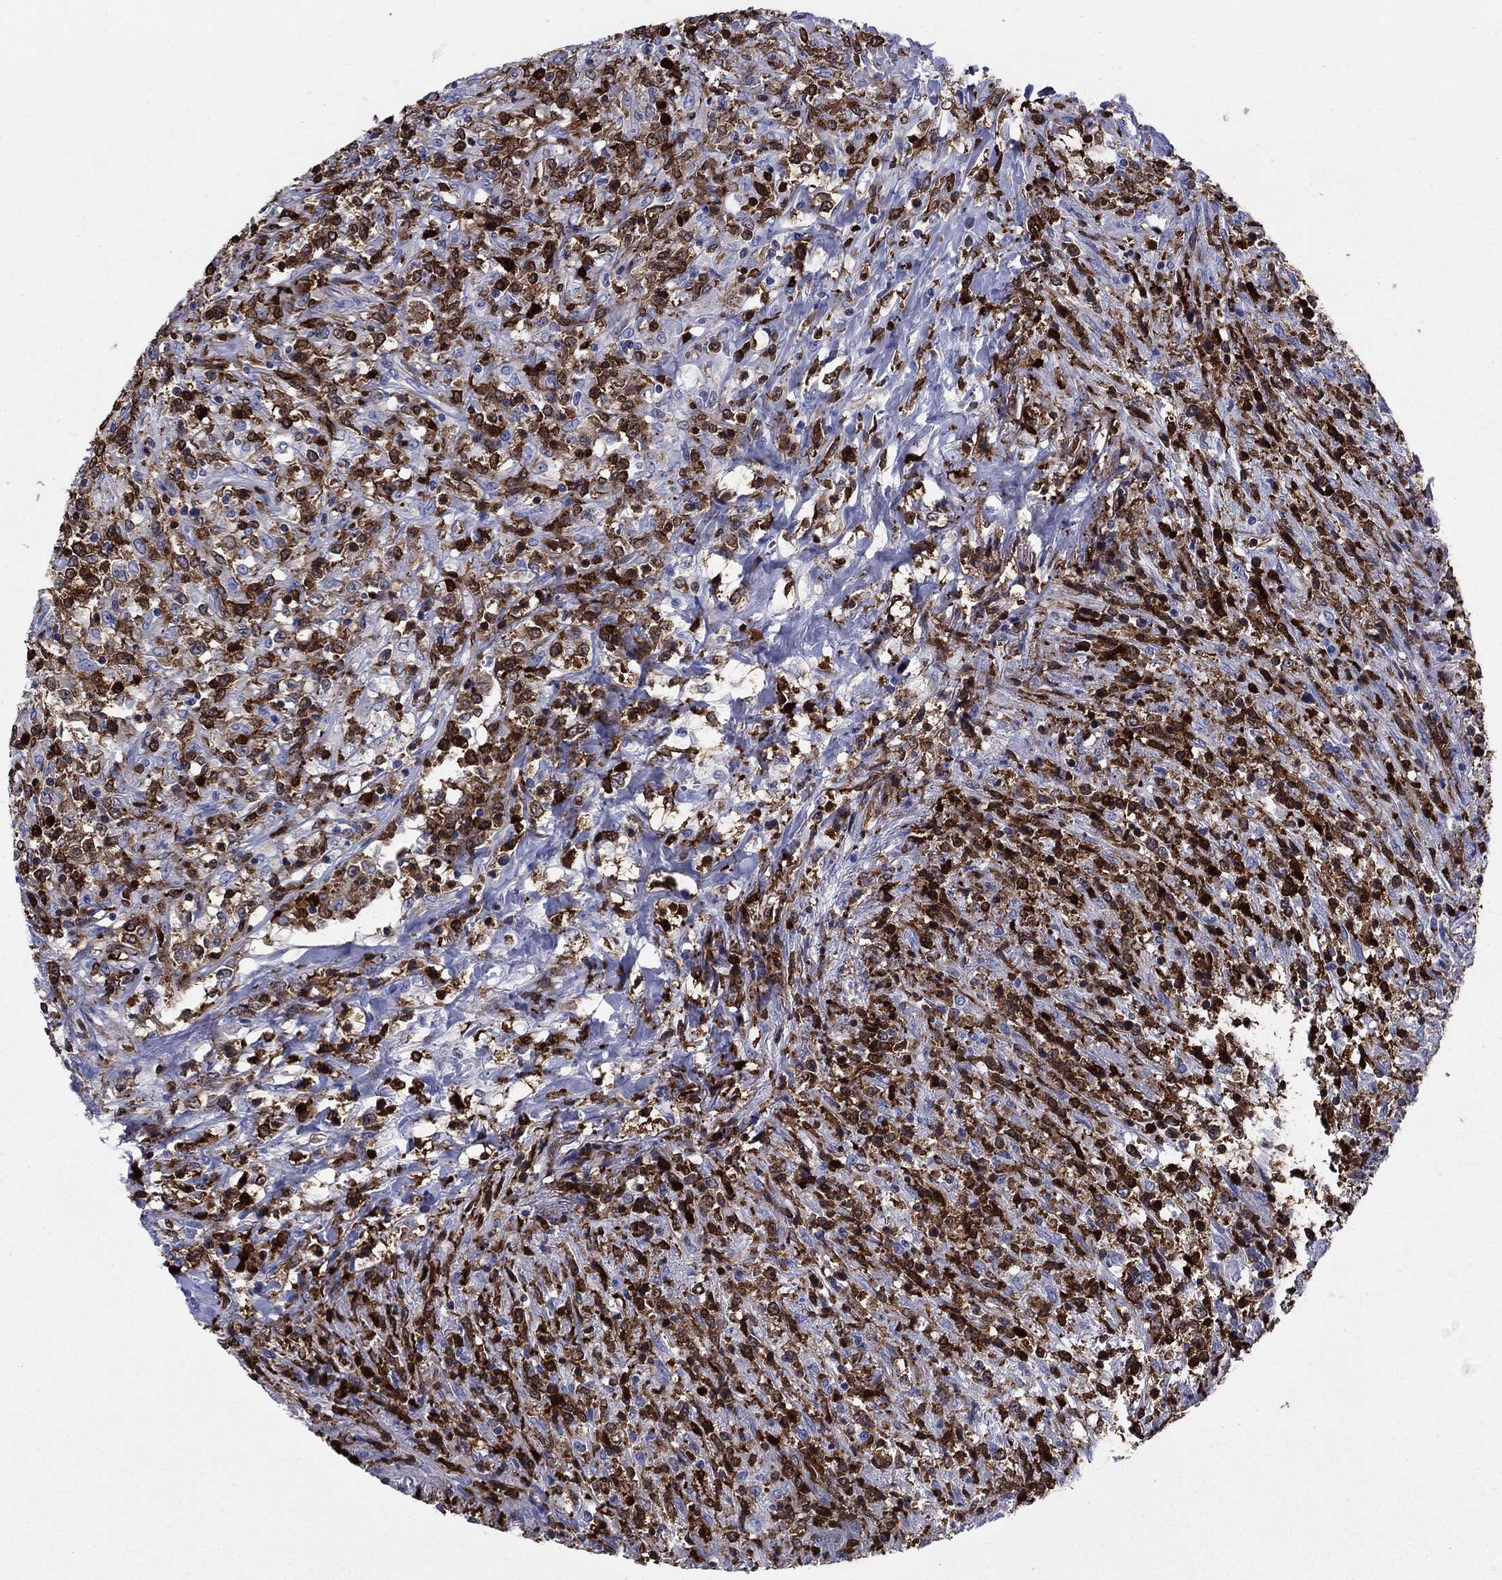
{"staining": {"intensity": "strong", "quantity": ">75%", "location": "cytoplasmic/membranous,nuclear"}, "tissue": "lymphoma", "cell_type": "Tumor cells", "image_type": "cancer", "snomed": [{"axis": "morphology", "description": "Malignant lymphoma, non-Hodgkin's type, High grade"}, {"axis": "topography", "description": "Lung"}], "caption": "Protein staining of lymphoma tissue shows strong cytoplasmic/membranous and nuclear expression in approximately >75% of tumor cells. (Brightfield microscopy of DAB IHC at high magnification).", "gene": "STMN1", "patient": {"sex": "male", "age": 79}}